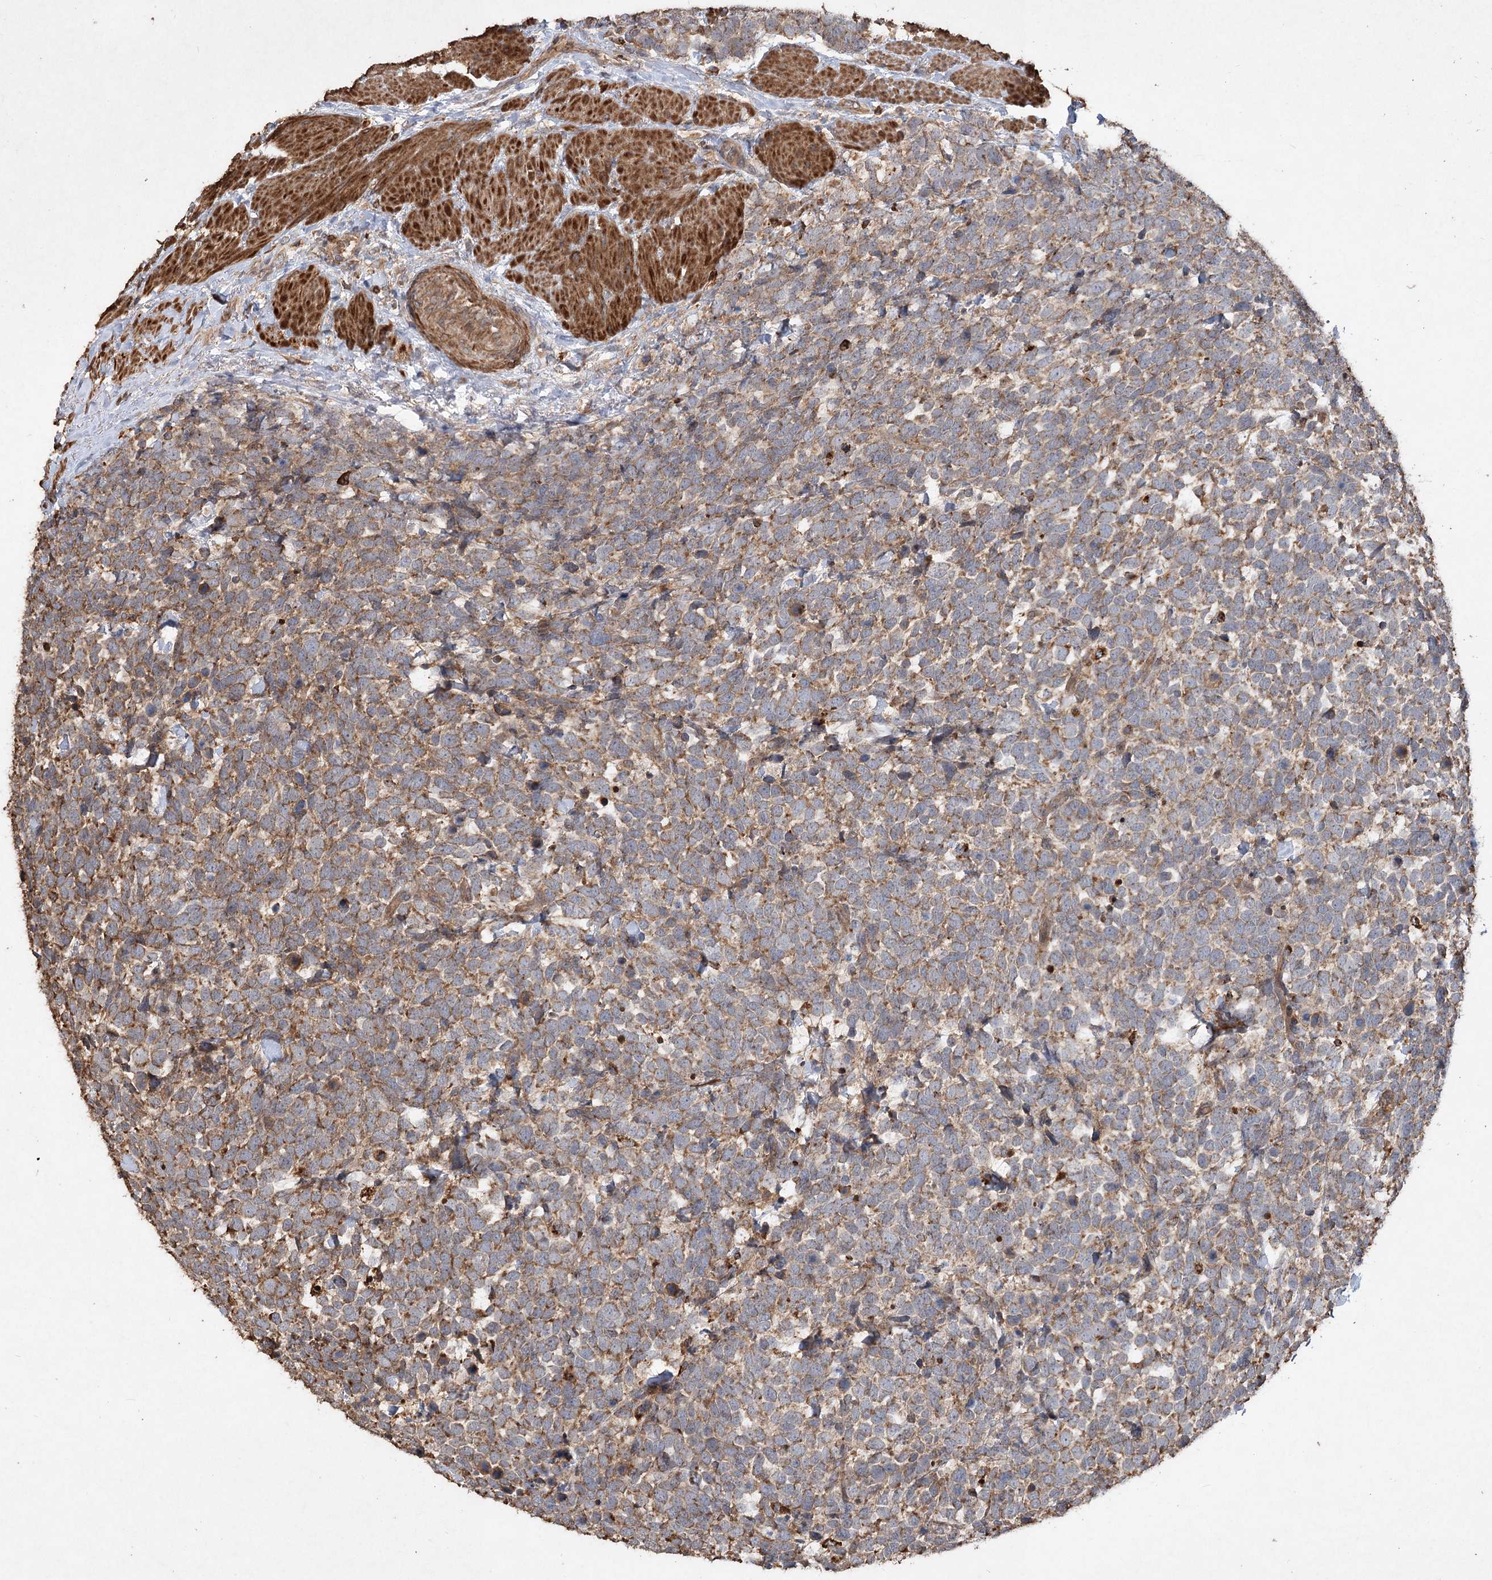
{"staining": {"intensity": "moderate", "quantity": ">75%", "location": "cytoplasmic/membranous"}, "tissue": "urothelial cancer", "cell_type": "Tumor cells", "image_type": "cancer", "snomed": [{"axis": "morphology", "description": "Urothelial carcinoma, High grade"}, {"axis": "topography", "description": "Urinary bladder"}], "caption": "This image reveals IHC staining of human urothelial cancer, with medium moderate cytoplasmic/membranous positivity in approximately >75% of tumor cells.", "gene": "PIK3C2A", "patient": {"sex": "female", "age": 82}}